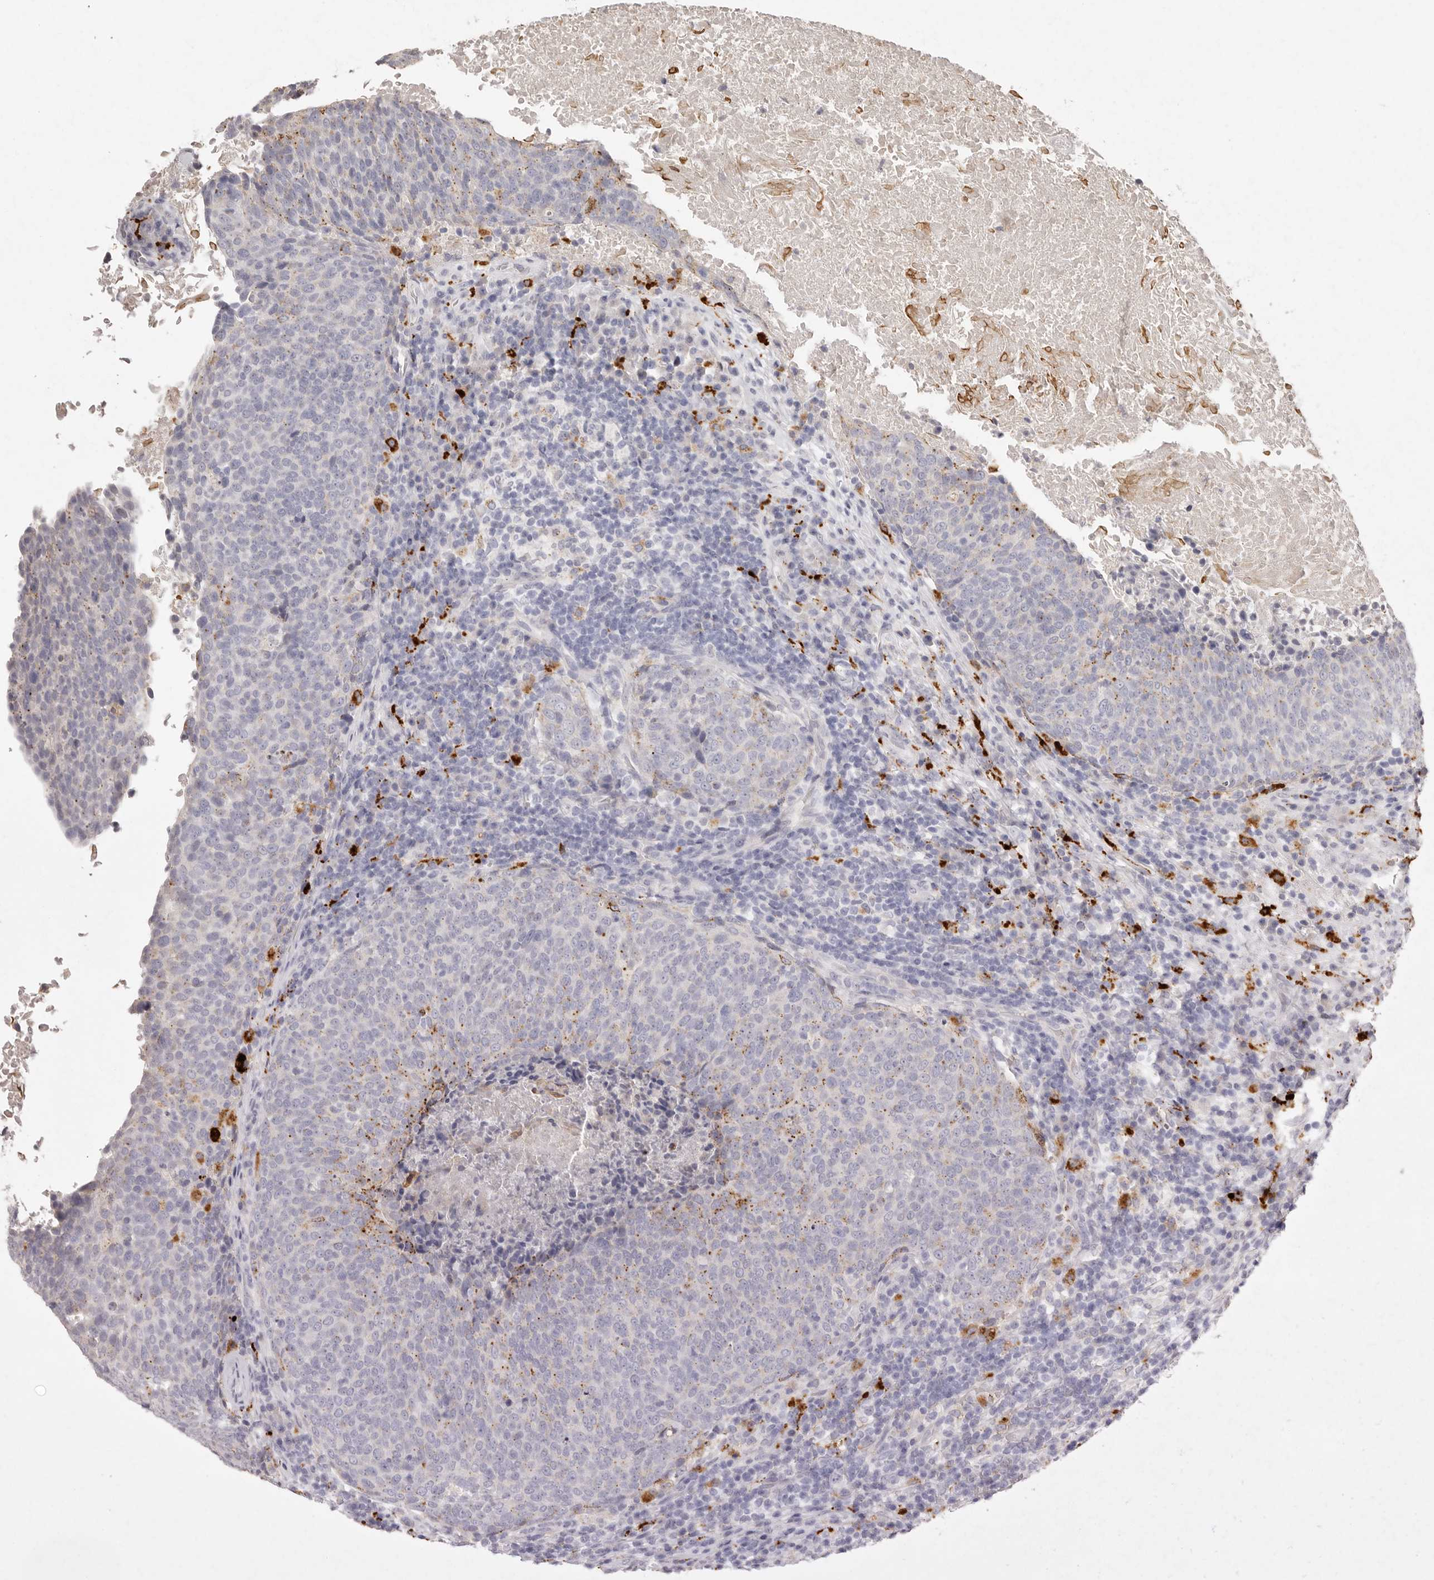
{"staining": {"intensity": "weak", "quantity": "<25%", "location": "cytoplasmic/membranous"}, "tissue": "head and neck cancer", "cell_type": "Tumor cells", "image_type": "cancer", "snomed": [{"axis": "morphology", "description": "Squamous cell carcinoma, NOS"}, {"axis": "morphology", "description": "Squamous cell carcinoma, metastatic, NOS"}, {"axis": "topography", "description": "Lymph node"}, {"axis": "topography", "description": "Head-Neck"}], "caption": "Immunohistochemistry (IHC) of head and neck cancer (squamous cell carcinoma) reveals no positivity in tumor cells. Brightfield microscopy of immunohistochemistry (IHC) stained with DAB (3,3'-diaminobenzidine) (brown) and hematoxylin (blue), captured at high magnification.", "gene": "FAM185A", "patient": {"sex": "male", "age": 62}}